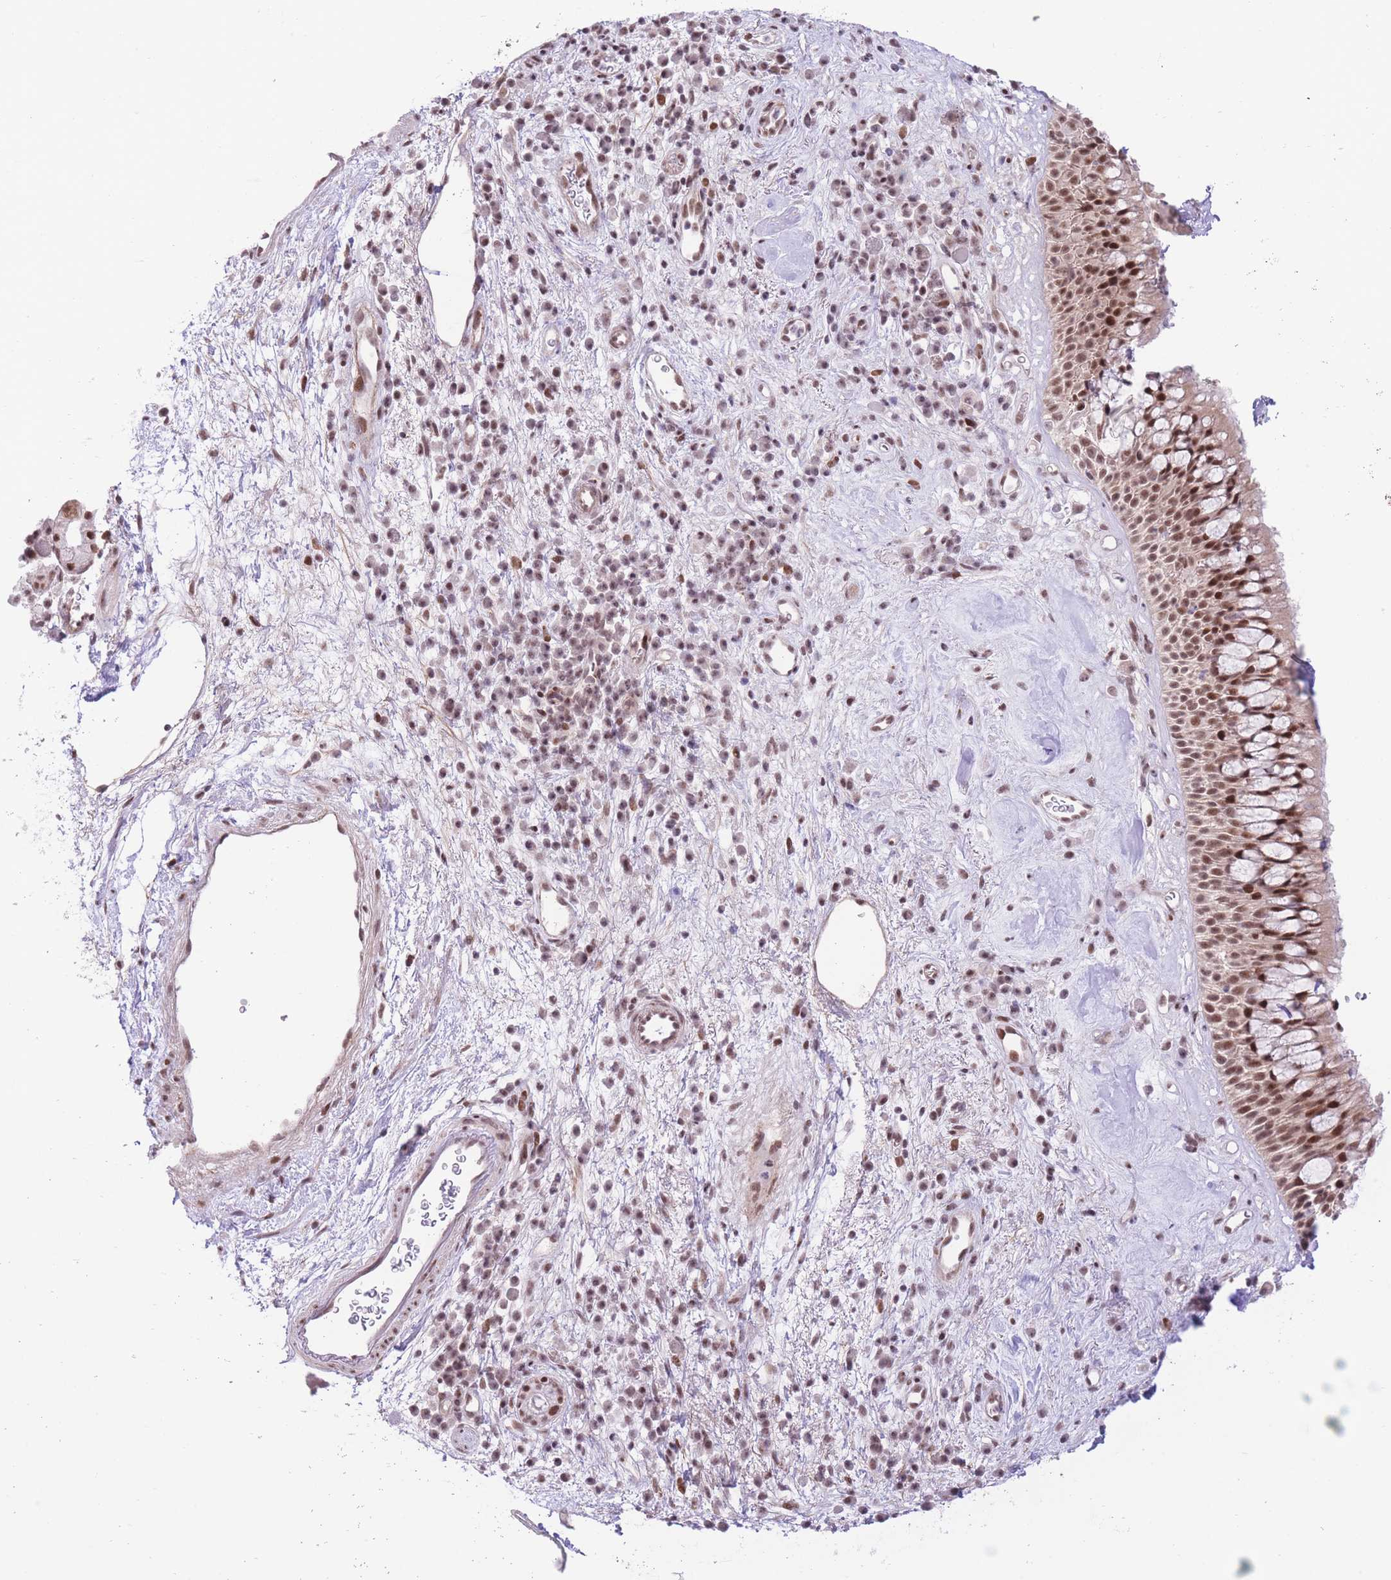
{"staining": {"intensity": "strong", "quantity": ">75%", "location": "nuclear"}, "tissue": "nasopharynx", "cell_type": "Respiratory epithelial cells", "image_type": "normal", "snomed": [{"axis": "morphology", "description": "Normal tissue, NOS"}, {"axis": "morphology", "description": "Squamous cell carcinoma, NOS"}, {"axis": "topography", "description": "Nasopharynx"}, {"axis": "topography", "description": "Head-Neck"}], "caption": "The histopathology image demonstrates staining of normal nasopharynx, revealing strong nuclear protein positivity (brown color) within respiratory epithelial cells. (DAB (3,3'-diaminobenzidine) IHC with brightfield microscopy, high magnification).", "gene": "PCIF1", "patient": {"sex": "male", "age": 85}}